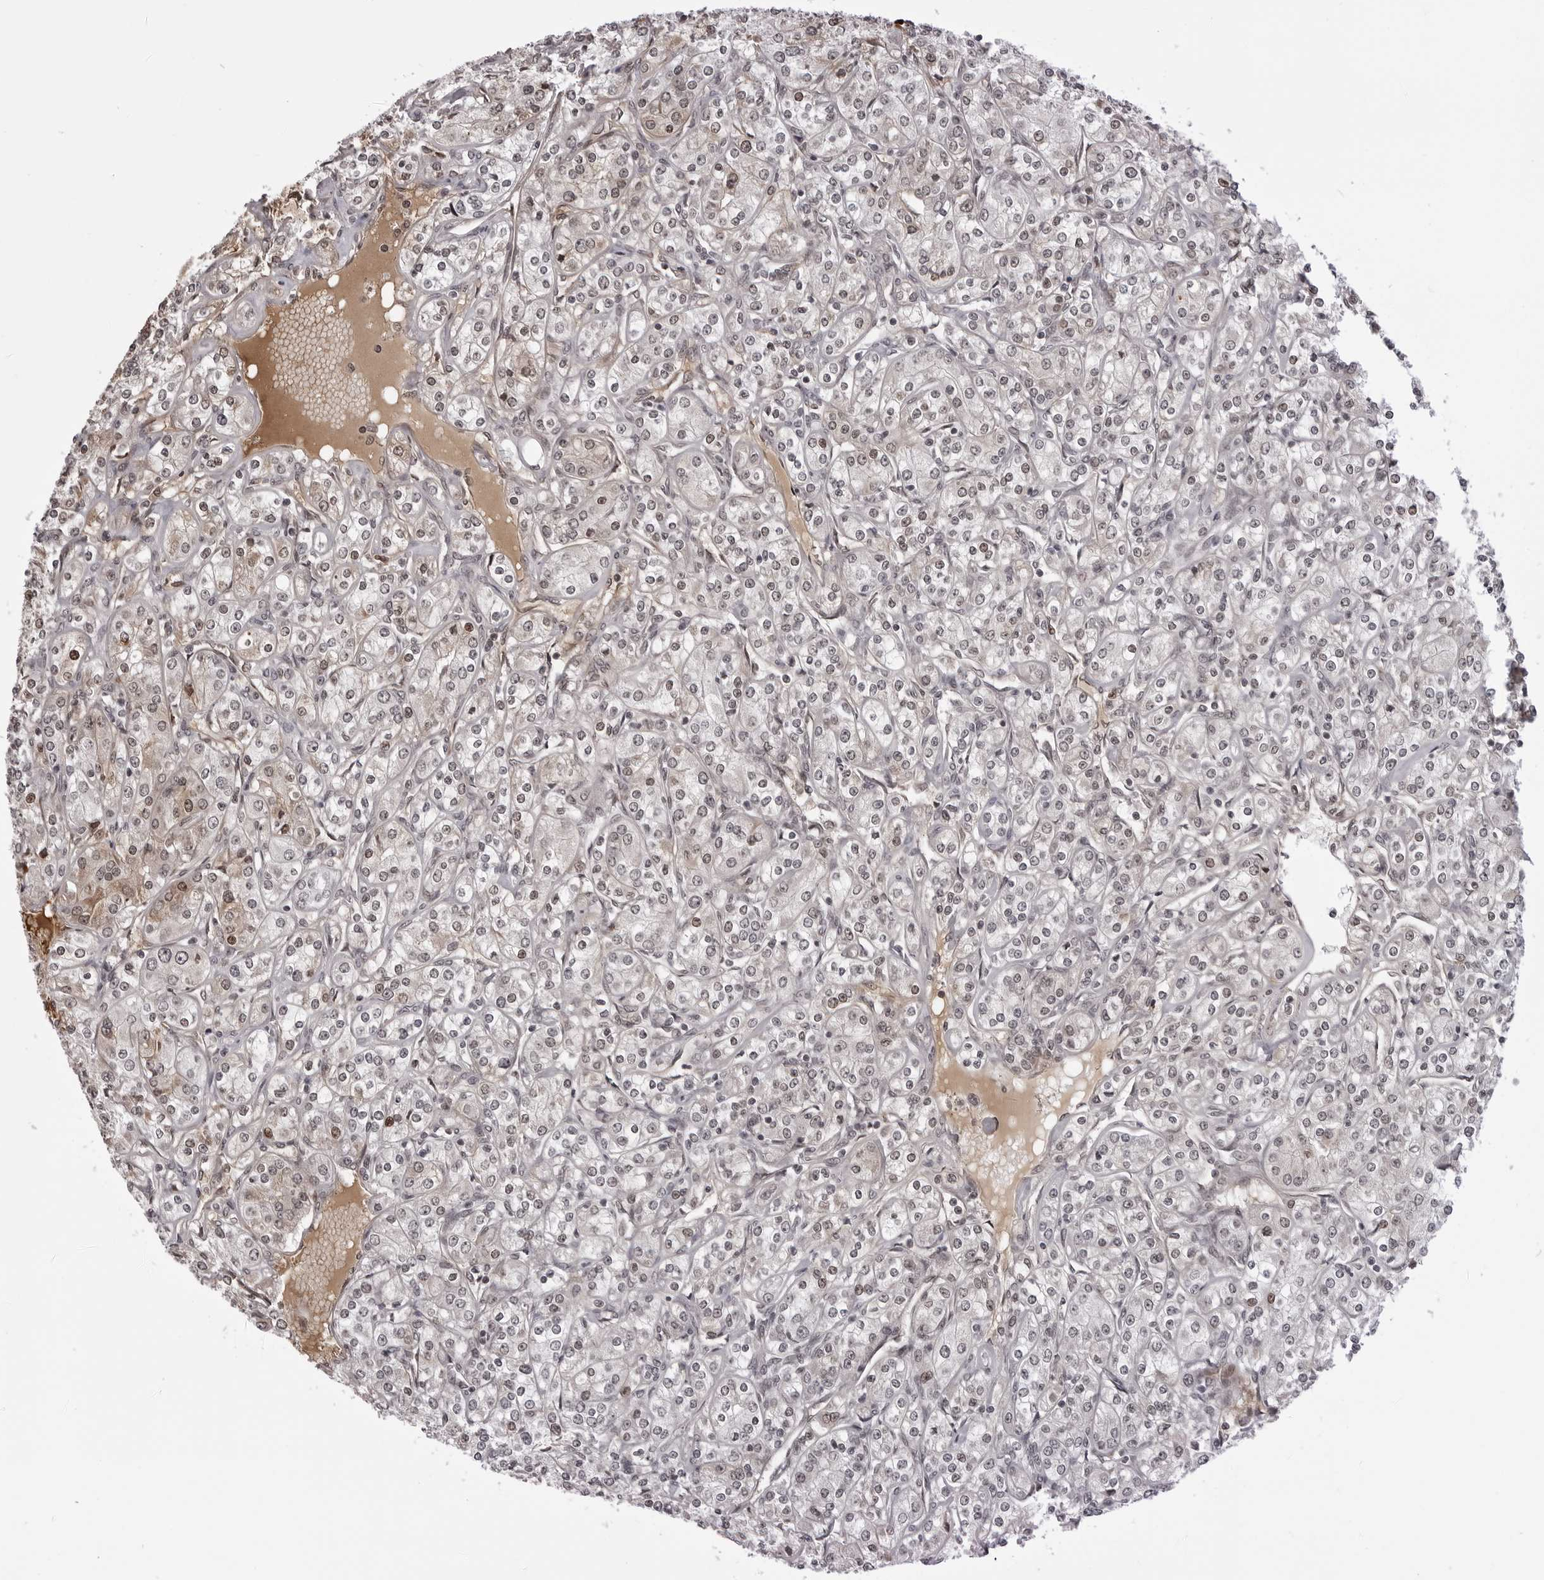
{"staining": {"intensity": "moderate", "quantity": "<25%", "location": "nuclear"}, "tissue": "renal cancer", "cell_type": "Tumor cells", "image_type": "cancer", "snomed": [{"axis": "morphology", "description": "Adenocarcinoma, NOS"}, {"axis": "topography", "description": "Kidney"}], "caption": "Immunohistochemical staining of renal cancer (adenocarcinoma) demonstrates low levels of moderate nuclear protein expression in approximately <25% of tumor cells.", "gene": "PHF3", "patient": {"sex": "male", "age": 77}}